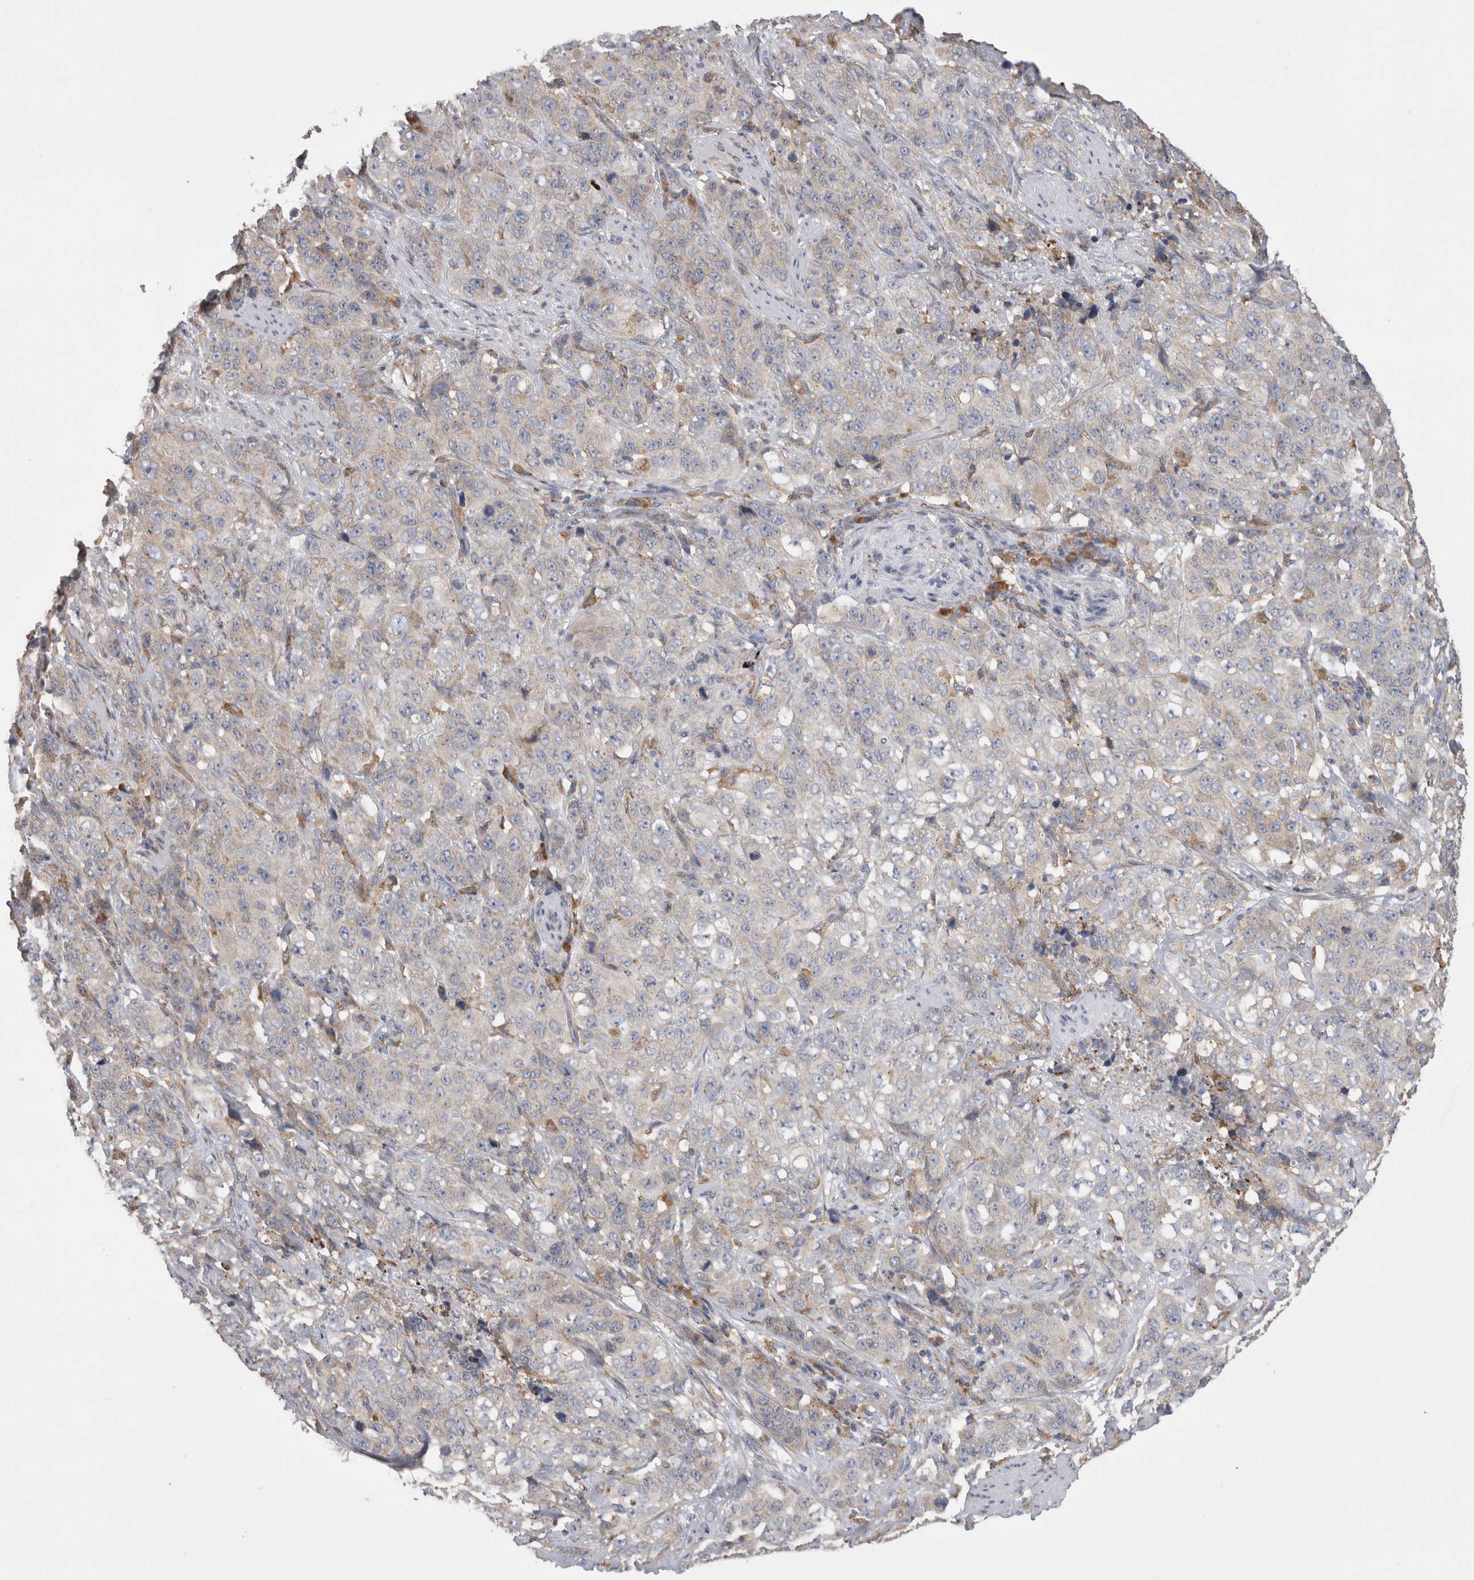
{"staining": {"intensity": "weak", "quantity": "<25%", "location": "cytoplasmic/membranous"}, "tissue": "stomach cancer", "cell_type": "Tumor cells", "image_type": "cancer", "snomed": [{"axis": "morphology", "description": "Adenocarcinoma, NOS"}, {"axis": "topography", "description": "Stomach"}], "caption": "Tumor cells show no significant protein staining in stomach cancer (adenocarcinoma).", "gene": "ZNF341", "patient": {"sex": "male", "age": 48}}